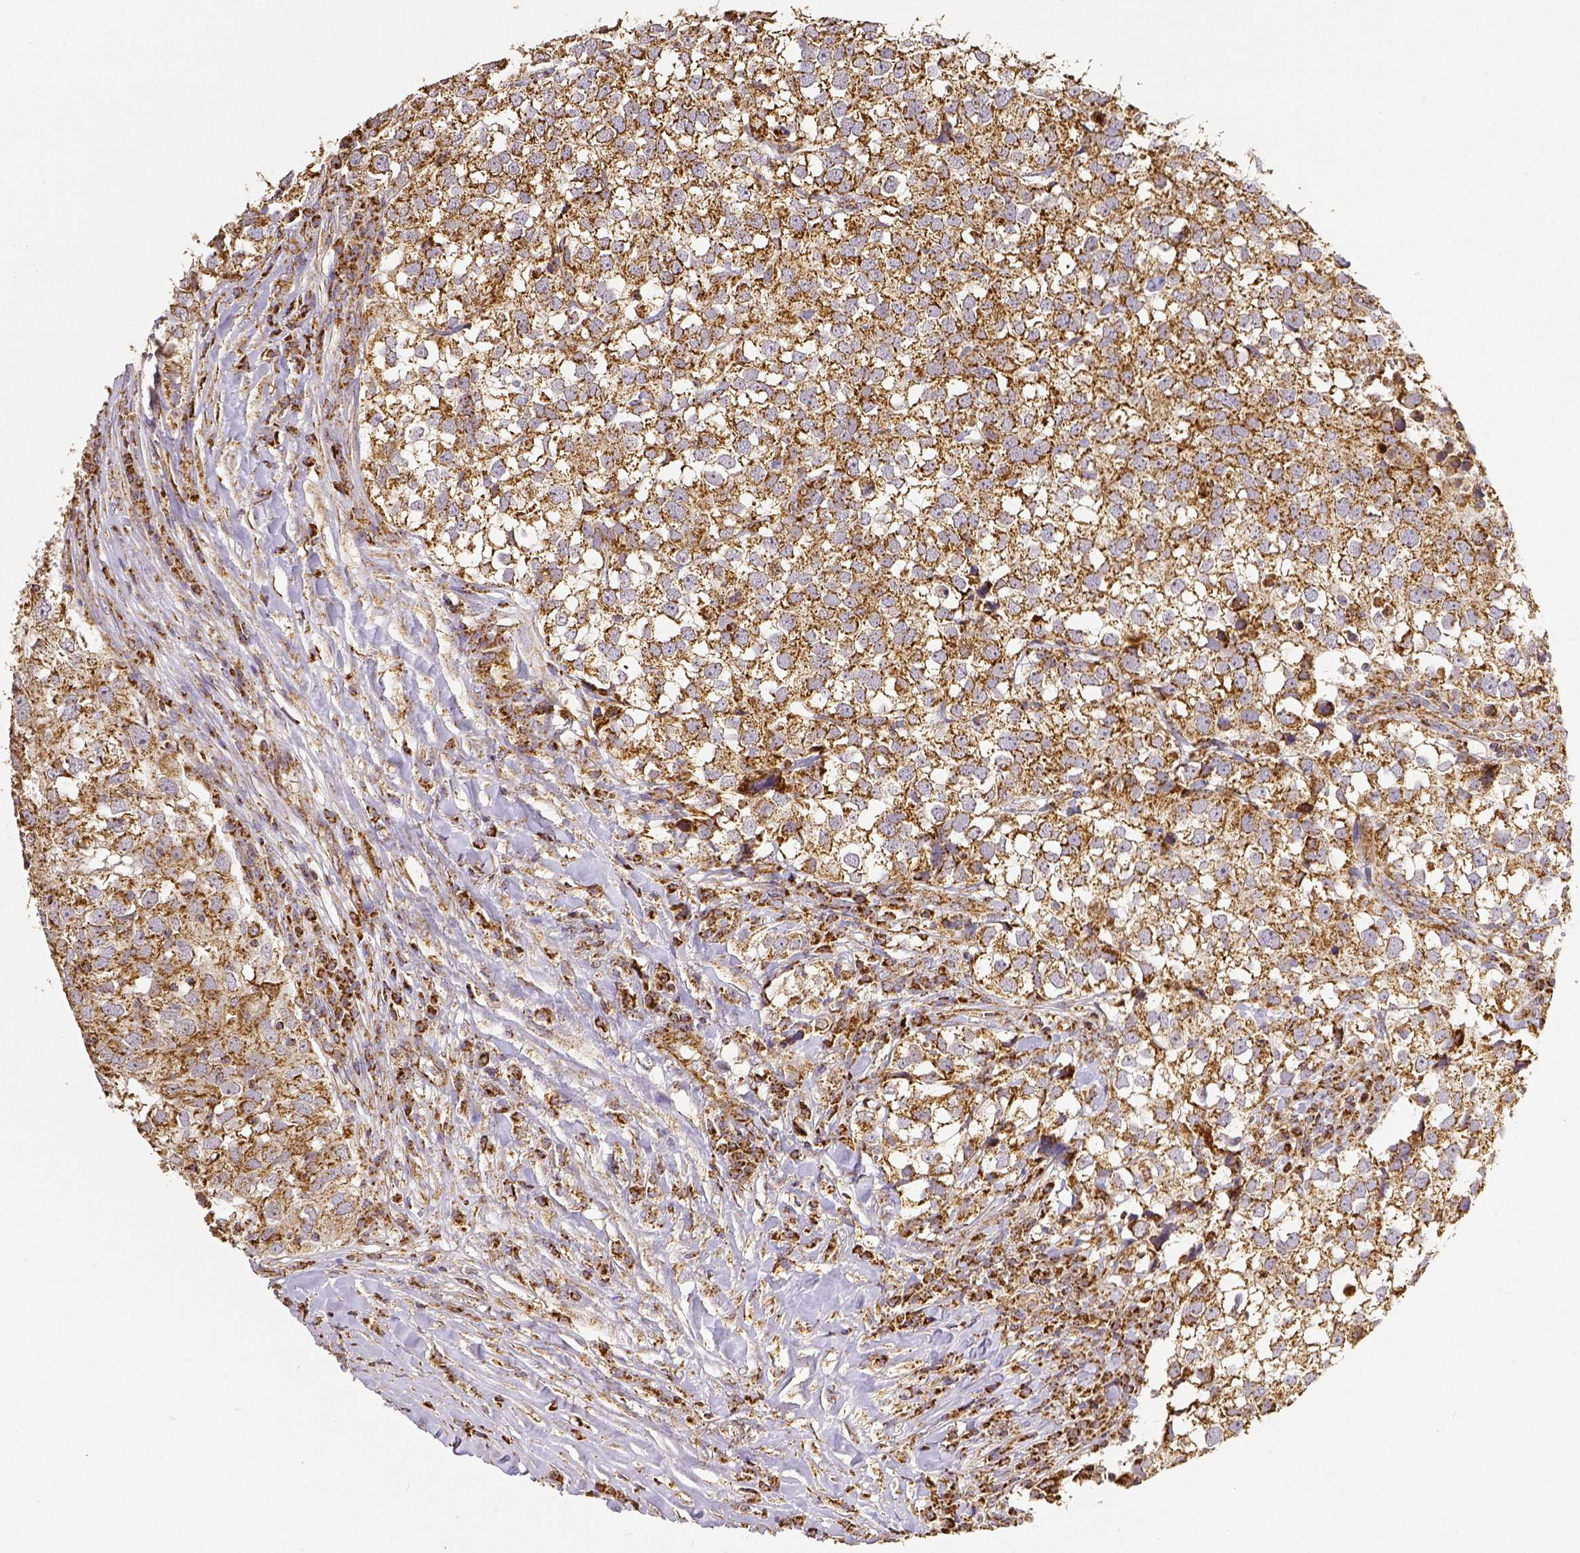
{"staining": {"intensity": "moderate", "quantity": ">75%", "location": "cytoplasmic/membranous"}, "tissue": "breast cancer", "cell_type": "Tumor cells", "image_type": "cancer", "snomed": [{"axis": "morphology", "description": "Duct carcinoma"}, {"axis": "topography", "description": "Breast"}], "caption": "A histopathology image showing moderate cytoplasmic/membranous staining in about >75% of tumor cells in breast cancer (infiltrating ductal carcinoma), as visualized by brown immunohistochemical staining.", "gene": "SDHB", "patient": {"sex": "female", "age": 30}}